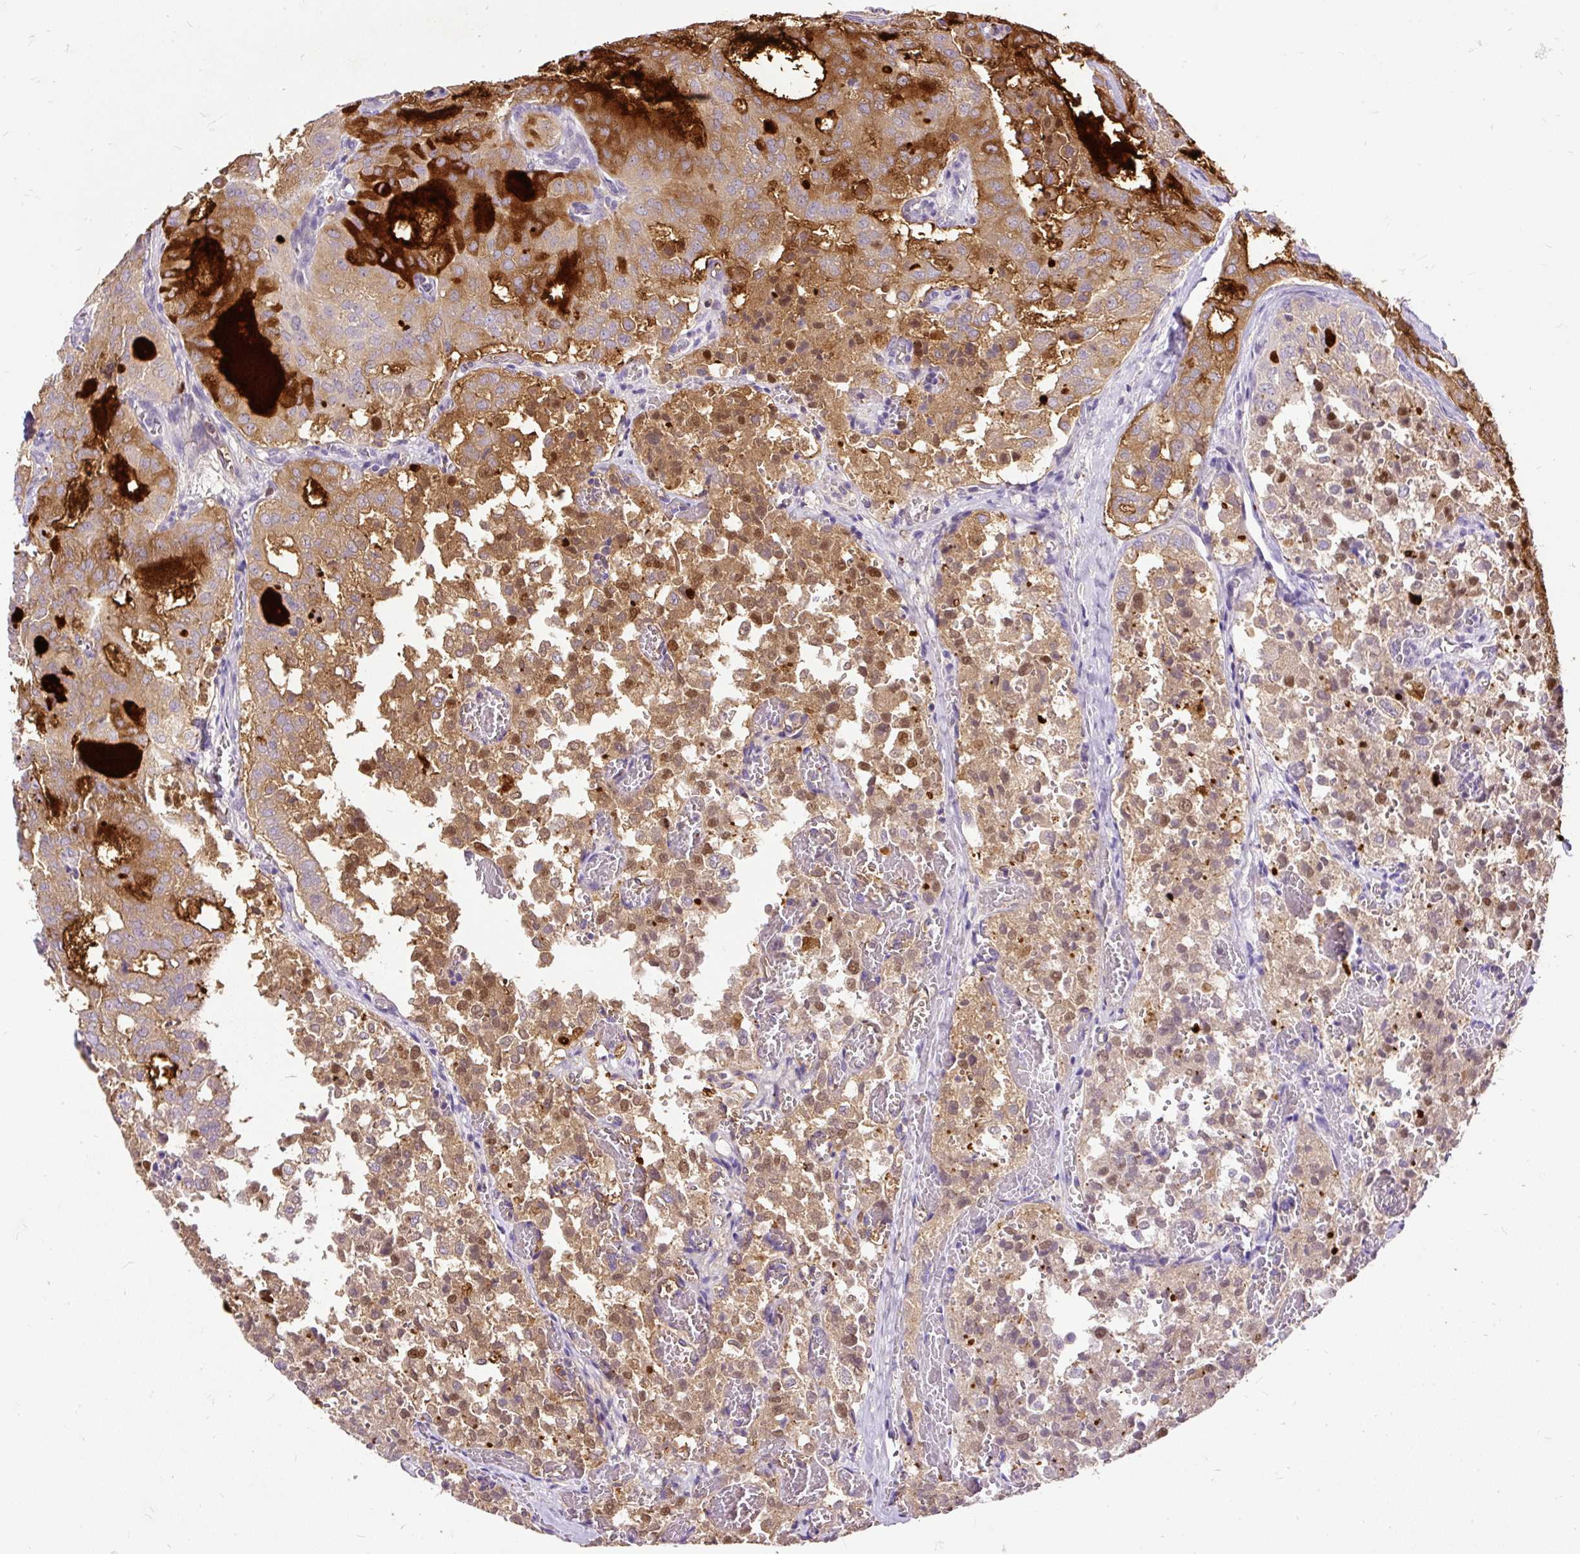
{"staining": {"intensity": "strong", "quantity": "25%-75%", "location": "cytoplasmic/membranous,nuclear"}, "tissue": "thyroid cancer", "cell_type": "Tumor cells", "image_type": "cancer", "snomed": [{"axis": "morphology", "description": "Follicular adenoma carcinoma, NOS"}, {"axis": "topography", "description": "Thyroid gland"}], "caption": "There is high levels of strong cytoplasmic/membranous and nuclear staining in tumor cells of thyroid cancer (follicular adenoma carcinoma), as demonstrated by immunohistochemical staining (brown color).", "gene": "KRTAP20-3", "patient": {"sex": "male", "age": 75}}